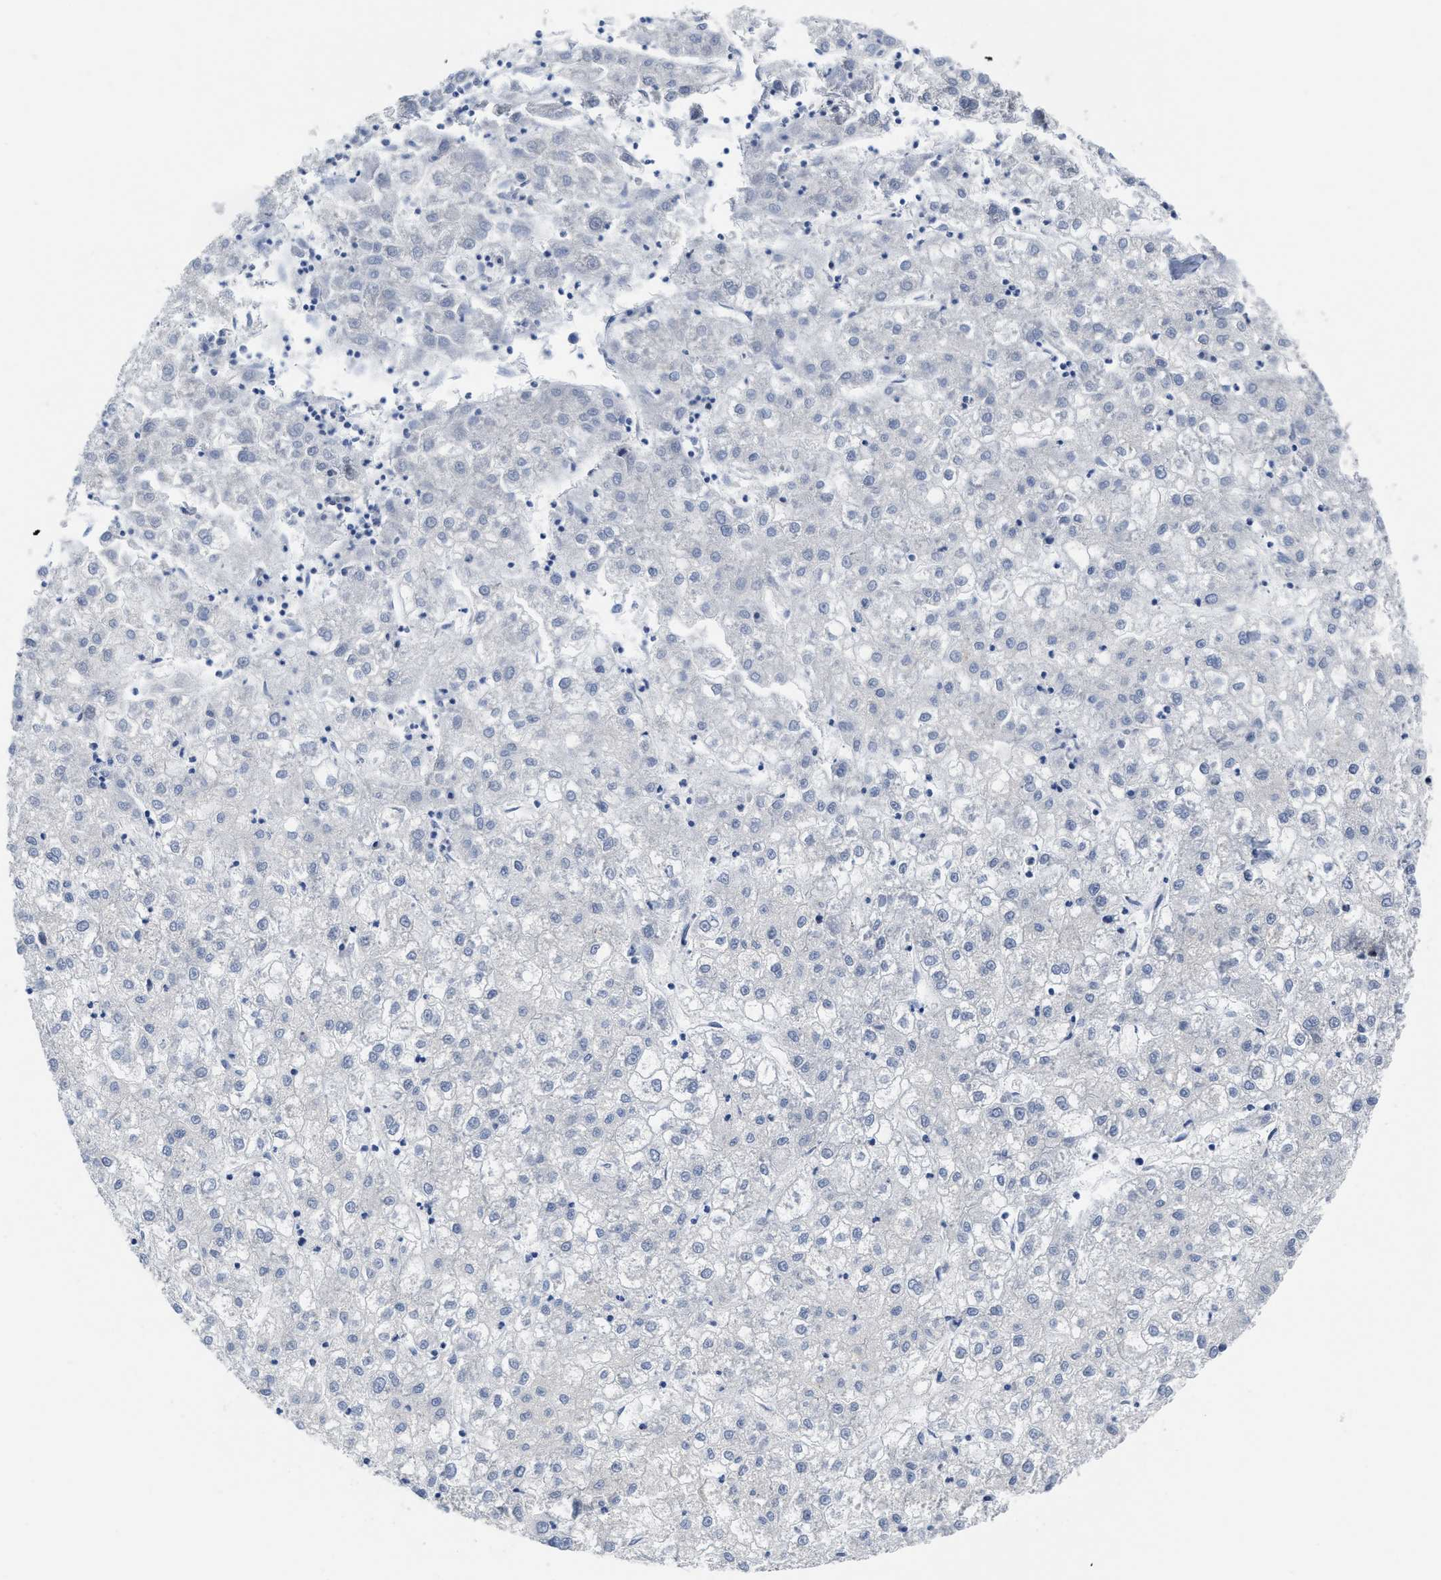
{"staining": {"intensity": "negative", "quantity": "none", "location": "none"}, "tissue": "liver cancer", "cell_type": "Tumor cells", "image_type": "cancer", "snomed": [{"axis": "morphology", "description": "Carcinoma, Hepatocellular, NOS"}, {"axis": "topography", "description": "Liver"}], "caption": "Immunohistochemistry of liver cancer (hepatocellular carcinoma) exhibits no positivity in tumor cells. (Stains: DAB immunohistochemistry (IHC) with hematoxylin counter stain, Microscopy: brightfield microscopy at high magnification).", "gene": "HIF1A", "patient": {"sex": "male", "age": 72}}